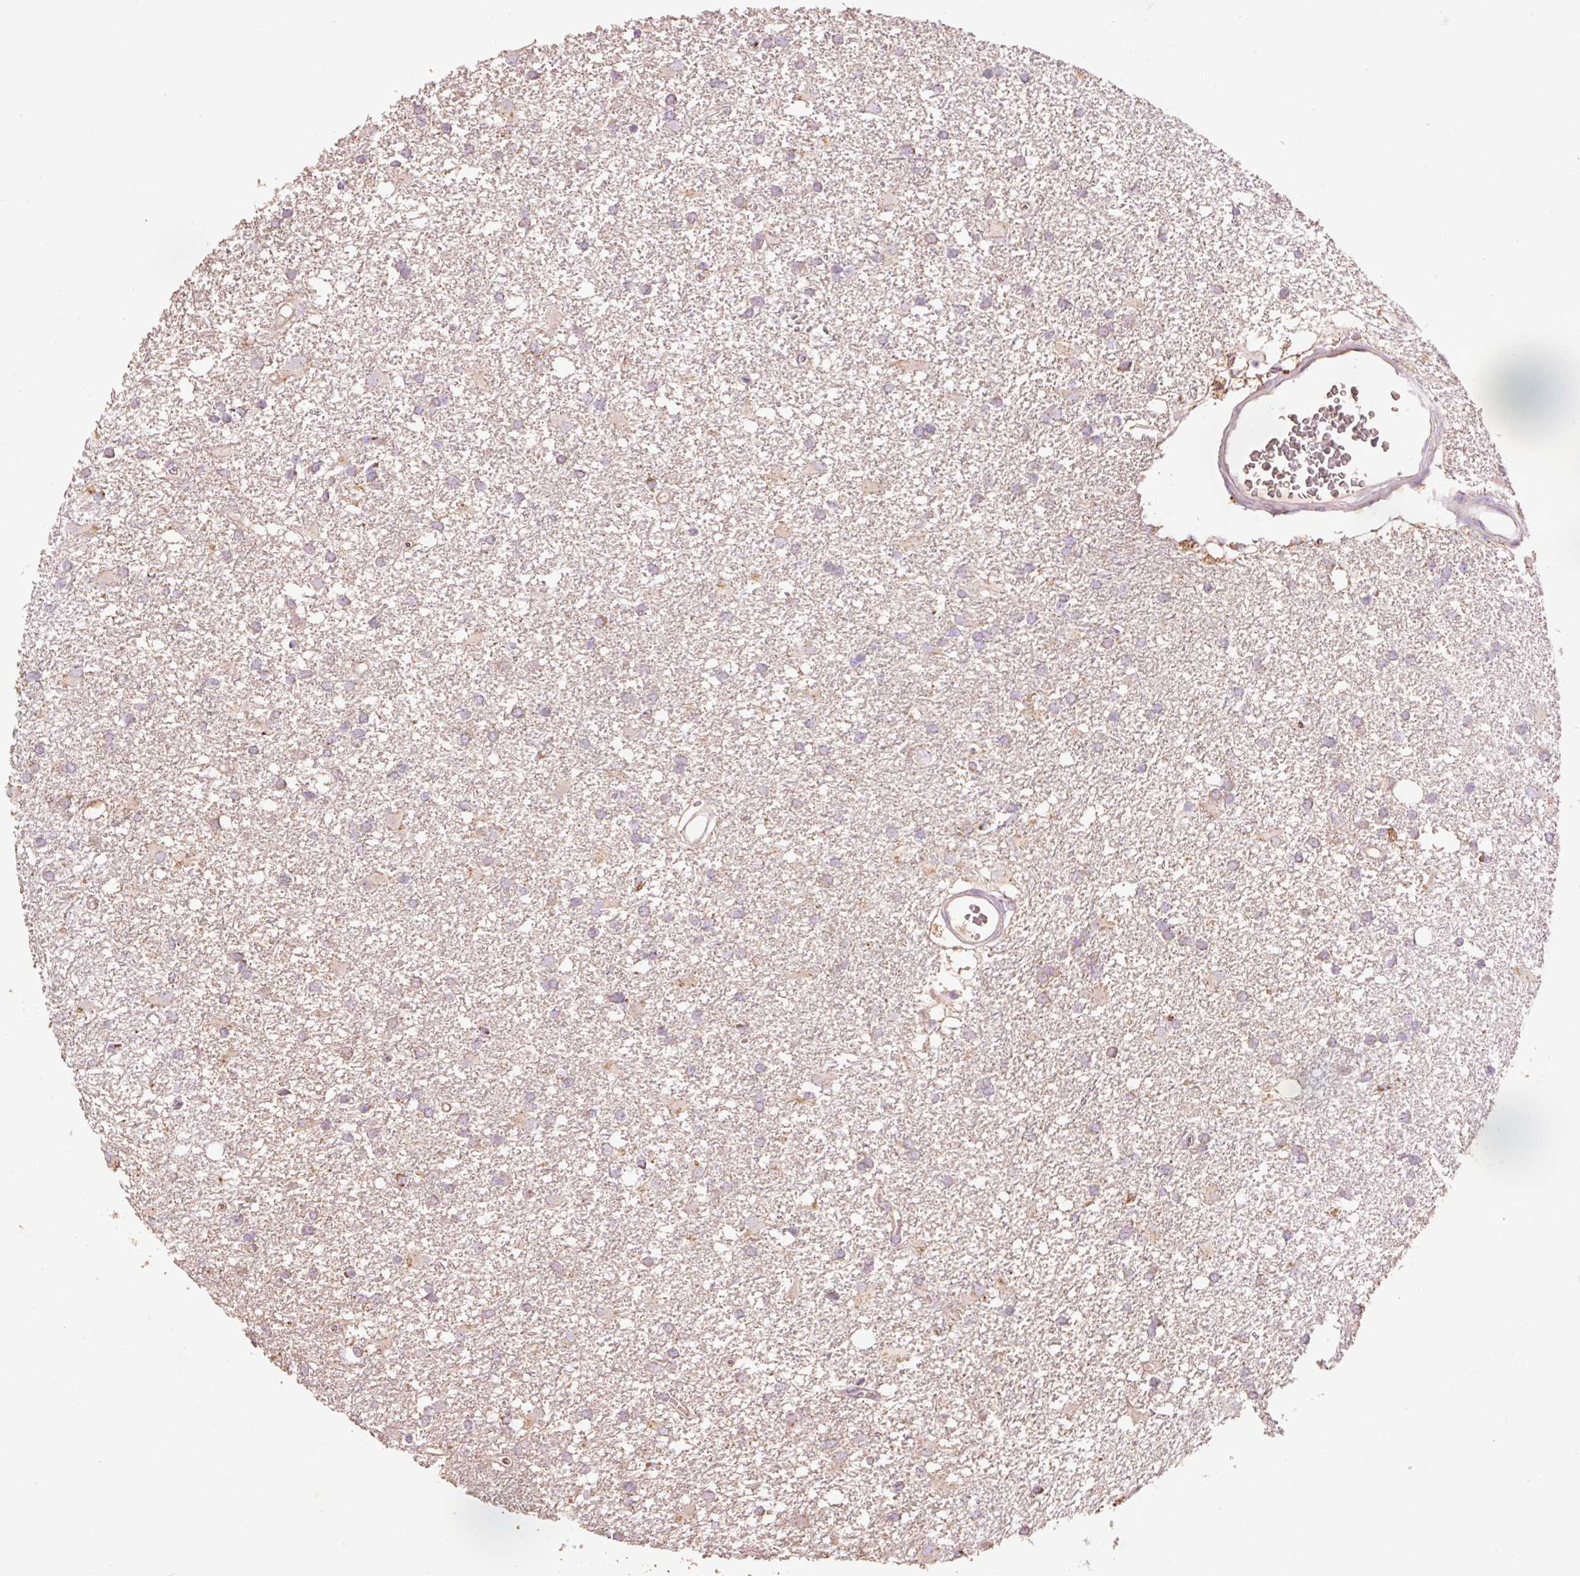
{"staining": {"intensity": "moderate", "quantity": "<25%", "location": "cytoplasmic/membranous"}, "tissue": "glioma", "cell_type": "Tumor cells", "image_type": "cancer", "snomed": [{"axis": "morphology", "description": "Glioma, malignant, High grade"}, {"axis": "topography", "description": "Brain"}], "caption": "Immunohistochemical staining of high-grade glioma (malignant) displays low levels of moderate cytoplasmic/membranous positivity in about <25% of tumor cells.", "gene": "PRDX5", "patient": {"sex": "male", "age": 48}}